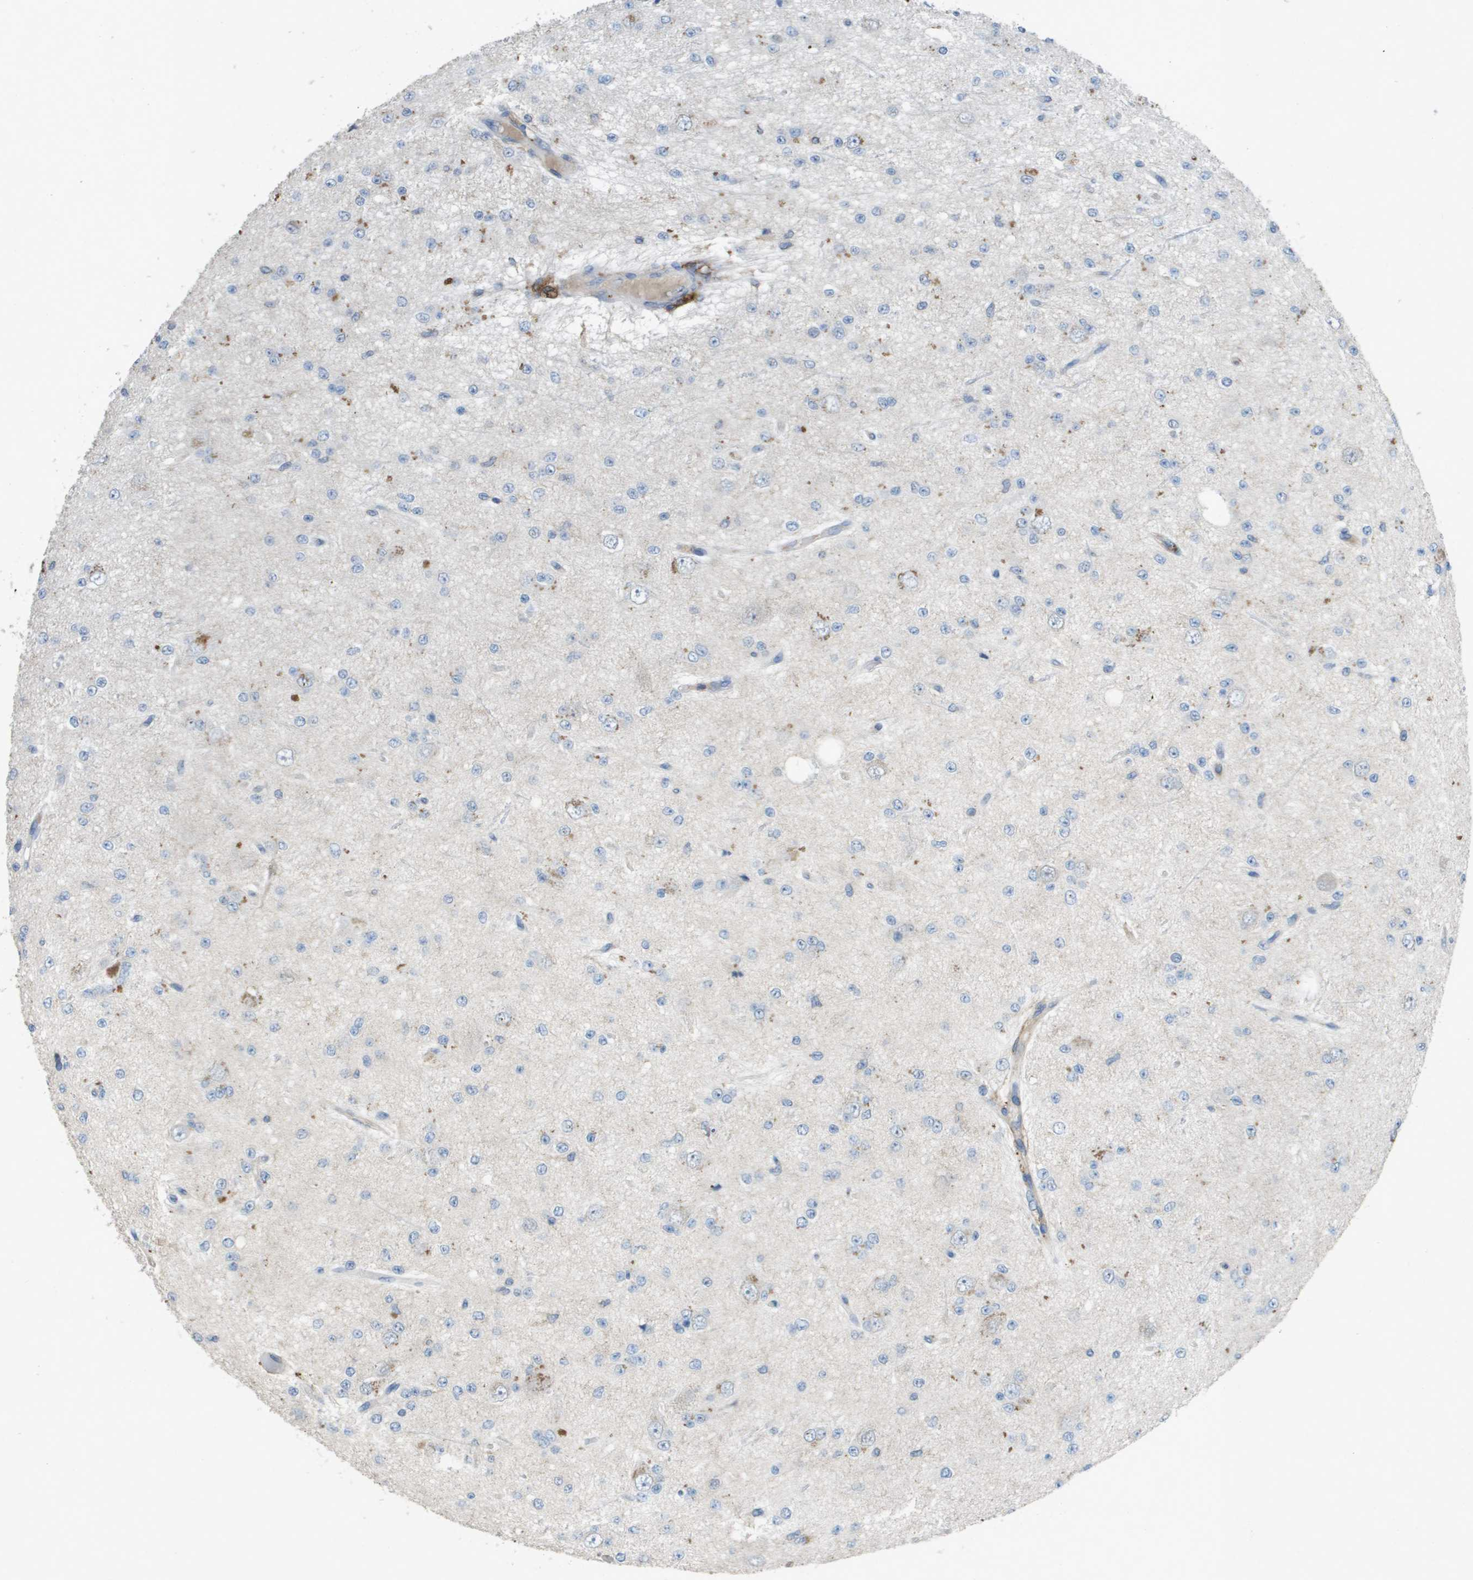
{"staining": {"intensity": "weak", "quantity": "<25%", "location": "cytoplasmic/membranous"}, "tissue": "glioma", "cell_type": "Tumor cells", "image_type": "cancer", "snomed": [{"axis": "morphology", "description": "Glioma, malignant, Low grade"}, {"axis": "topography", "description": "Brain"}], "caption": "This is an immunohistochemistry (IHC) histopathology image of human low-grade glioma (malignant). There is no expression in tumor cells.", "gene": "CLCA4", "patient": {"sex": "male", "age": 38}}